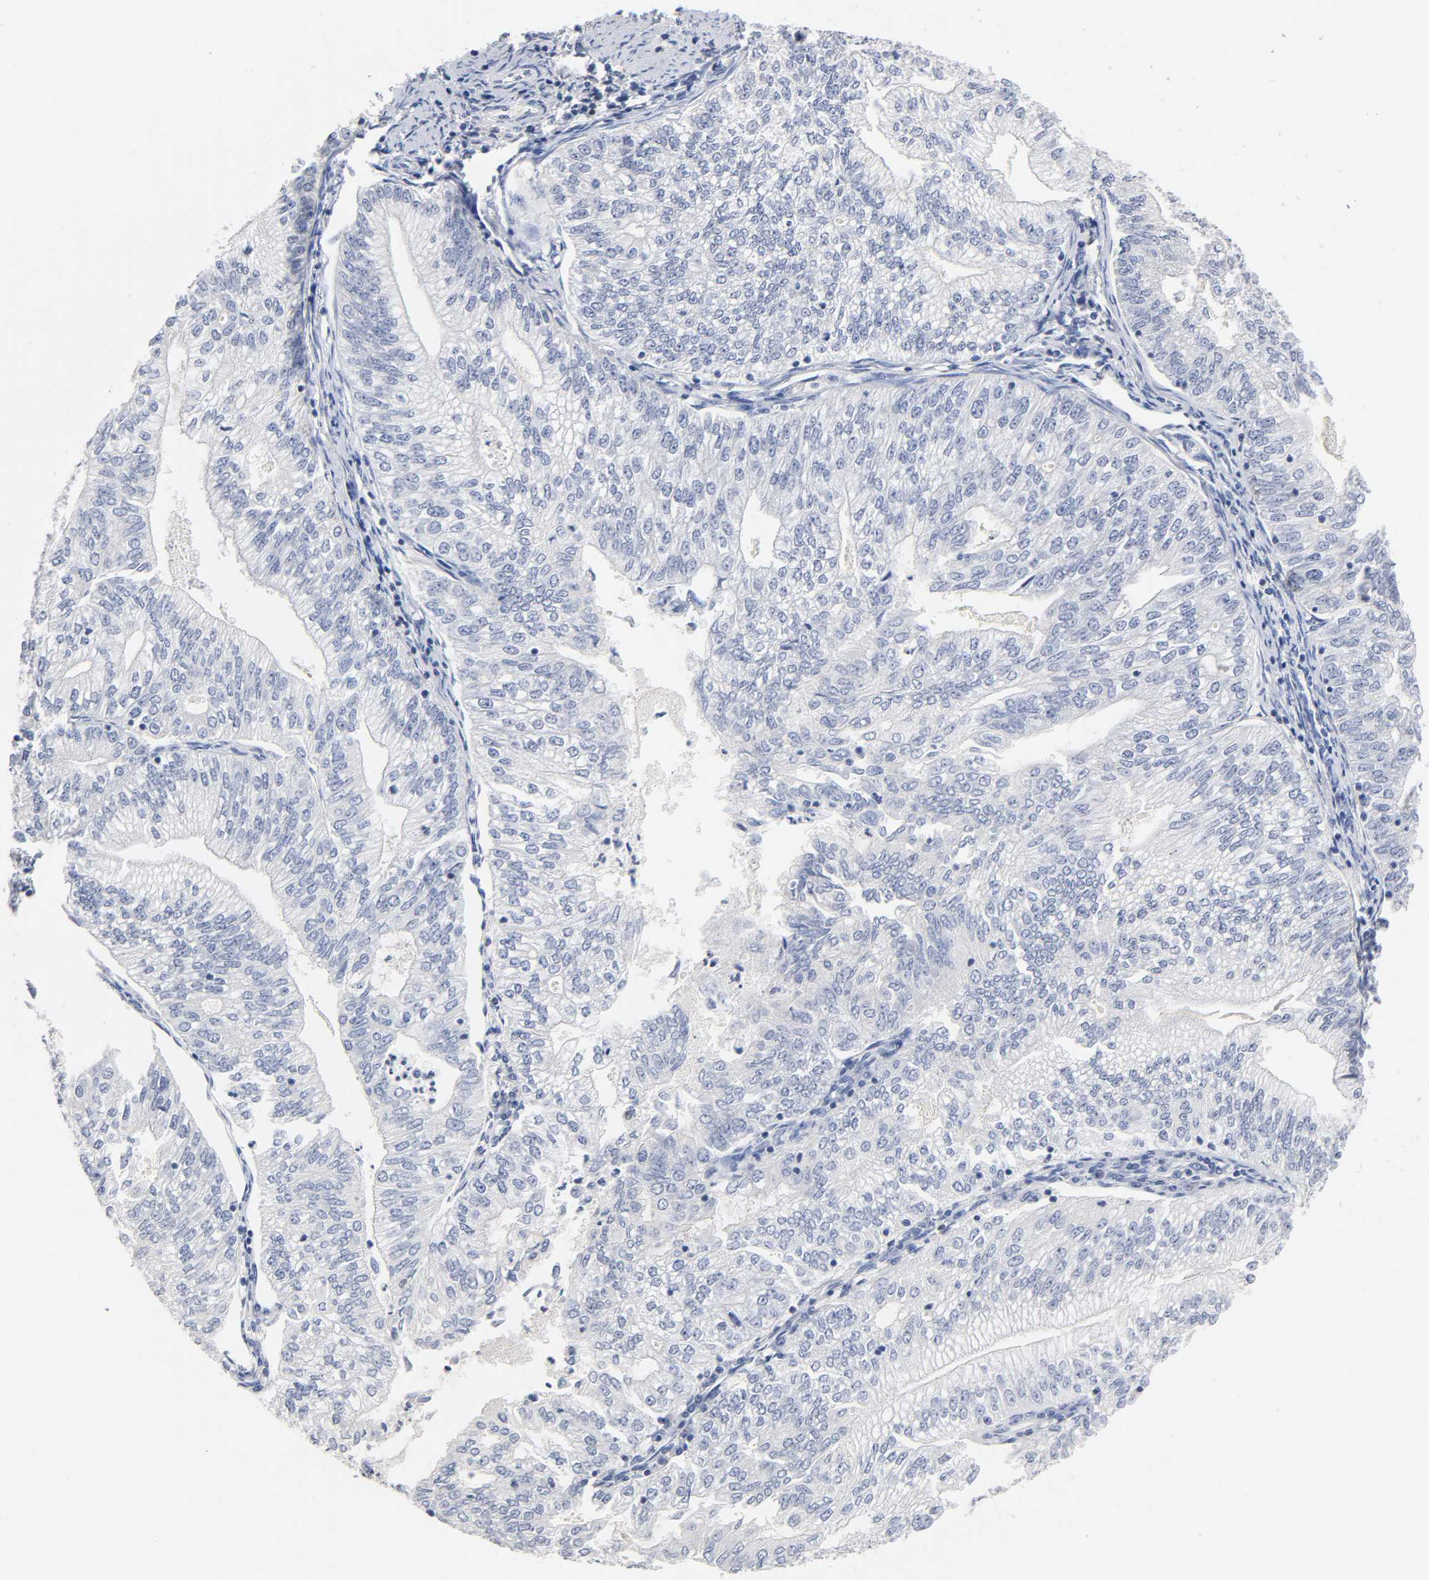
{"staining": {"intensity": "negative", "quantity": "none", "location": "none"}, "tissue": "endometrial cancer", "cell_type": "Tumor cells", "image_type": "cancer", "snomed": [{"axis": "morphology", "description": "Adenocarcinoma, NOS"}, {"axis": "topography", "description": "Endometrium"}], "caption": "Immunohistochemistry (IHC) micrograph of neoplastic tissue: endometrial adenocarcinoma stained with DAB exhibits no significant protein expression in tumor cells. (DAB (3,3'-diaminobenzidine) immunohistochemistry (IHC), high magnification).", "gene": "NFATC1", "patient": {"sex": "female", "age": 69}}